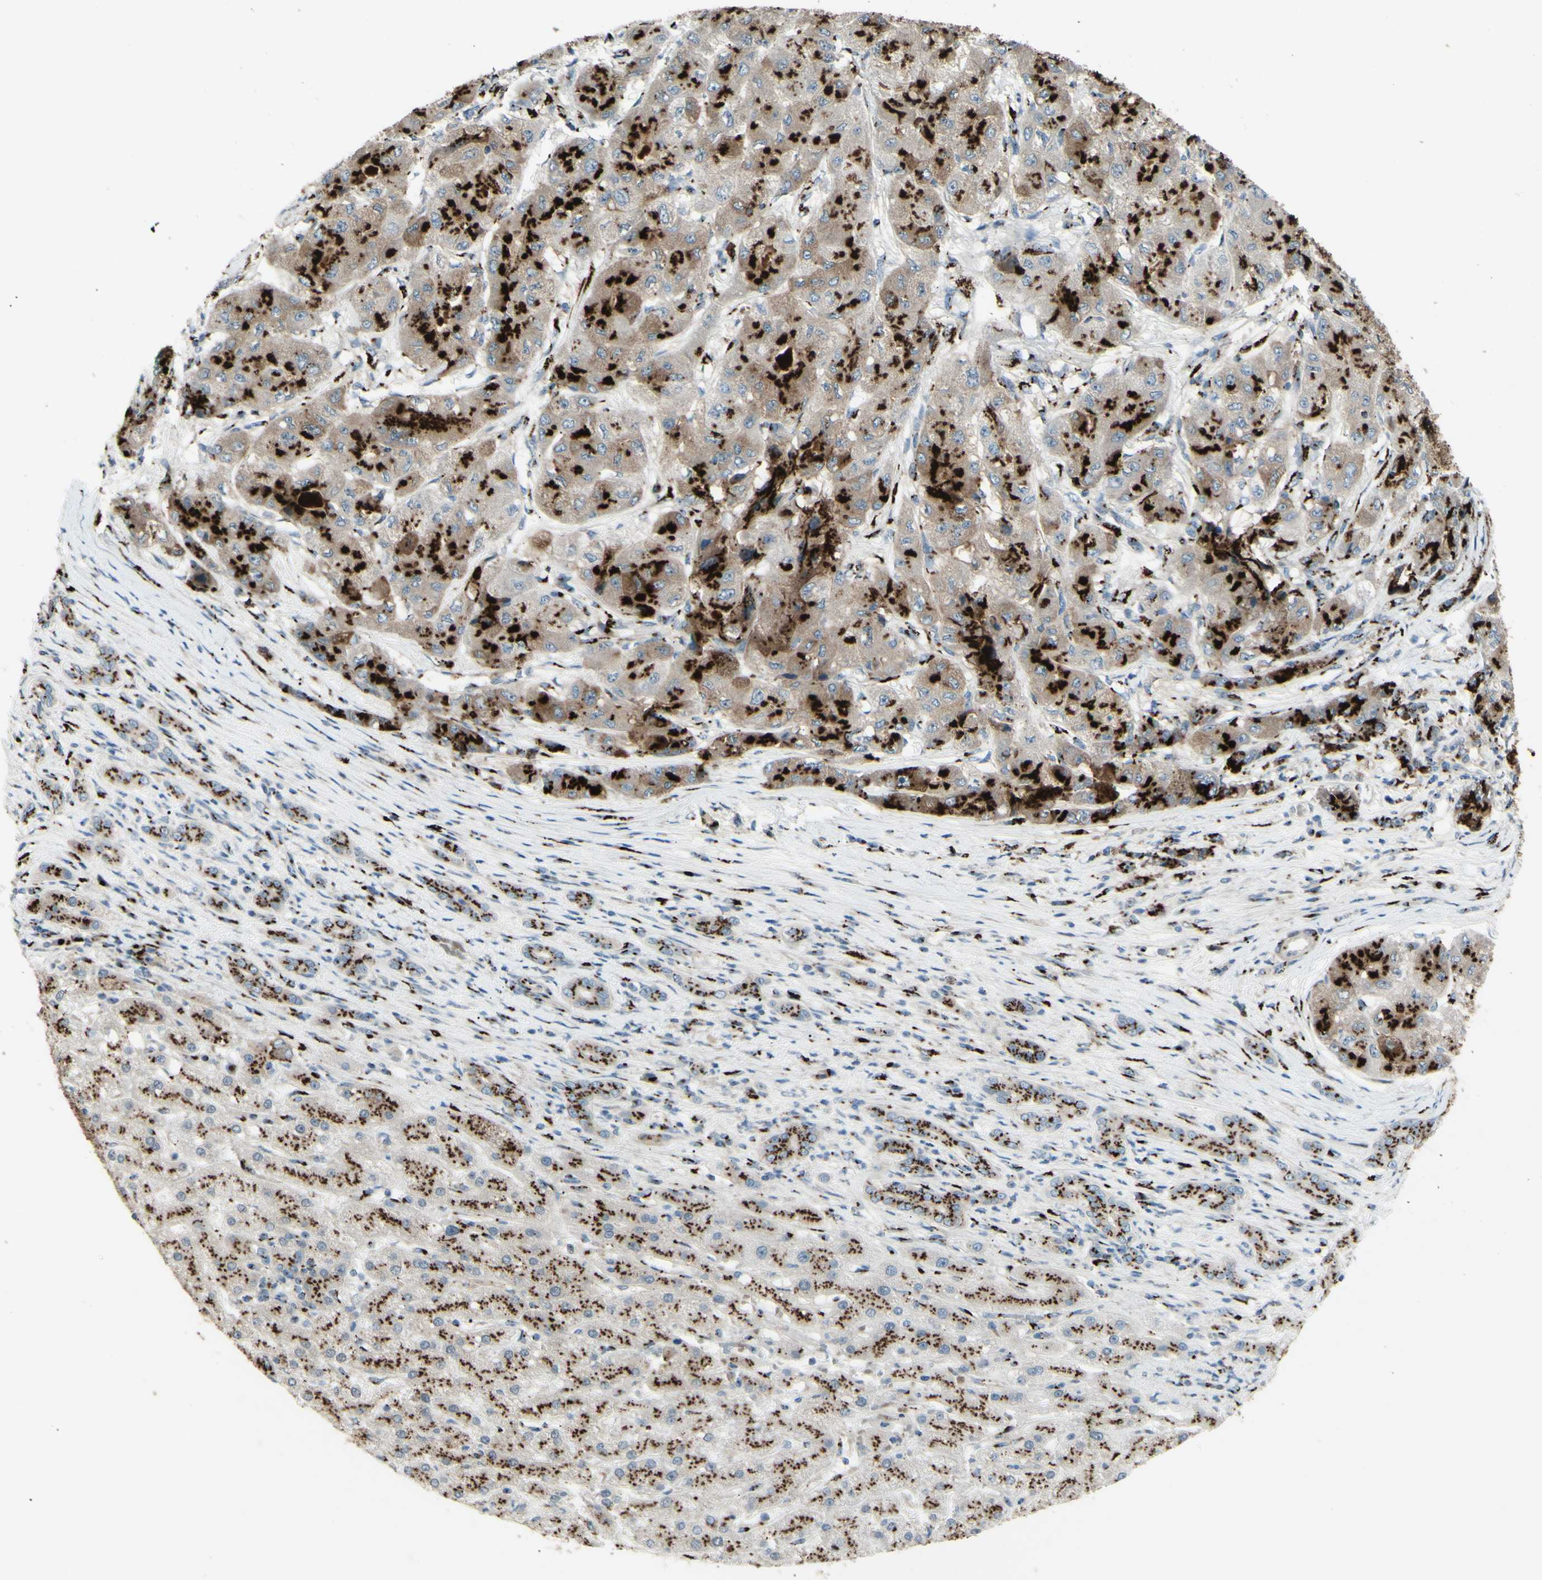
{"staining": {"intensity": "strong", "quantity": ">75%", "location": "cytoplasmic/membranous"}, "tissue": "liver cancer", "cell_type": "Tumor cells", "image_type": "cancer", "snomed": [{"axis": "morphology", "description": "Carcinoma, Hepatocellular, NOS"}, {"axis": "topography", "description": "Liver"}], "caption": "Protein expression analysis of human liver cancer (hepatocellular carcinoma) reveals strong cytoplasmic/membranous expression in approximately >75% of tumor cells.", "gene": "BPNT2", "patient": {"sex": "male", "age": 80}}